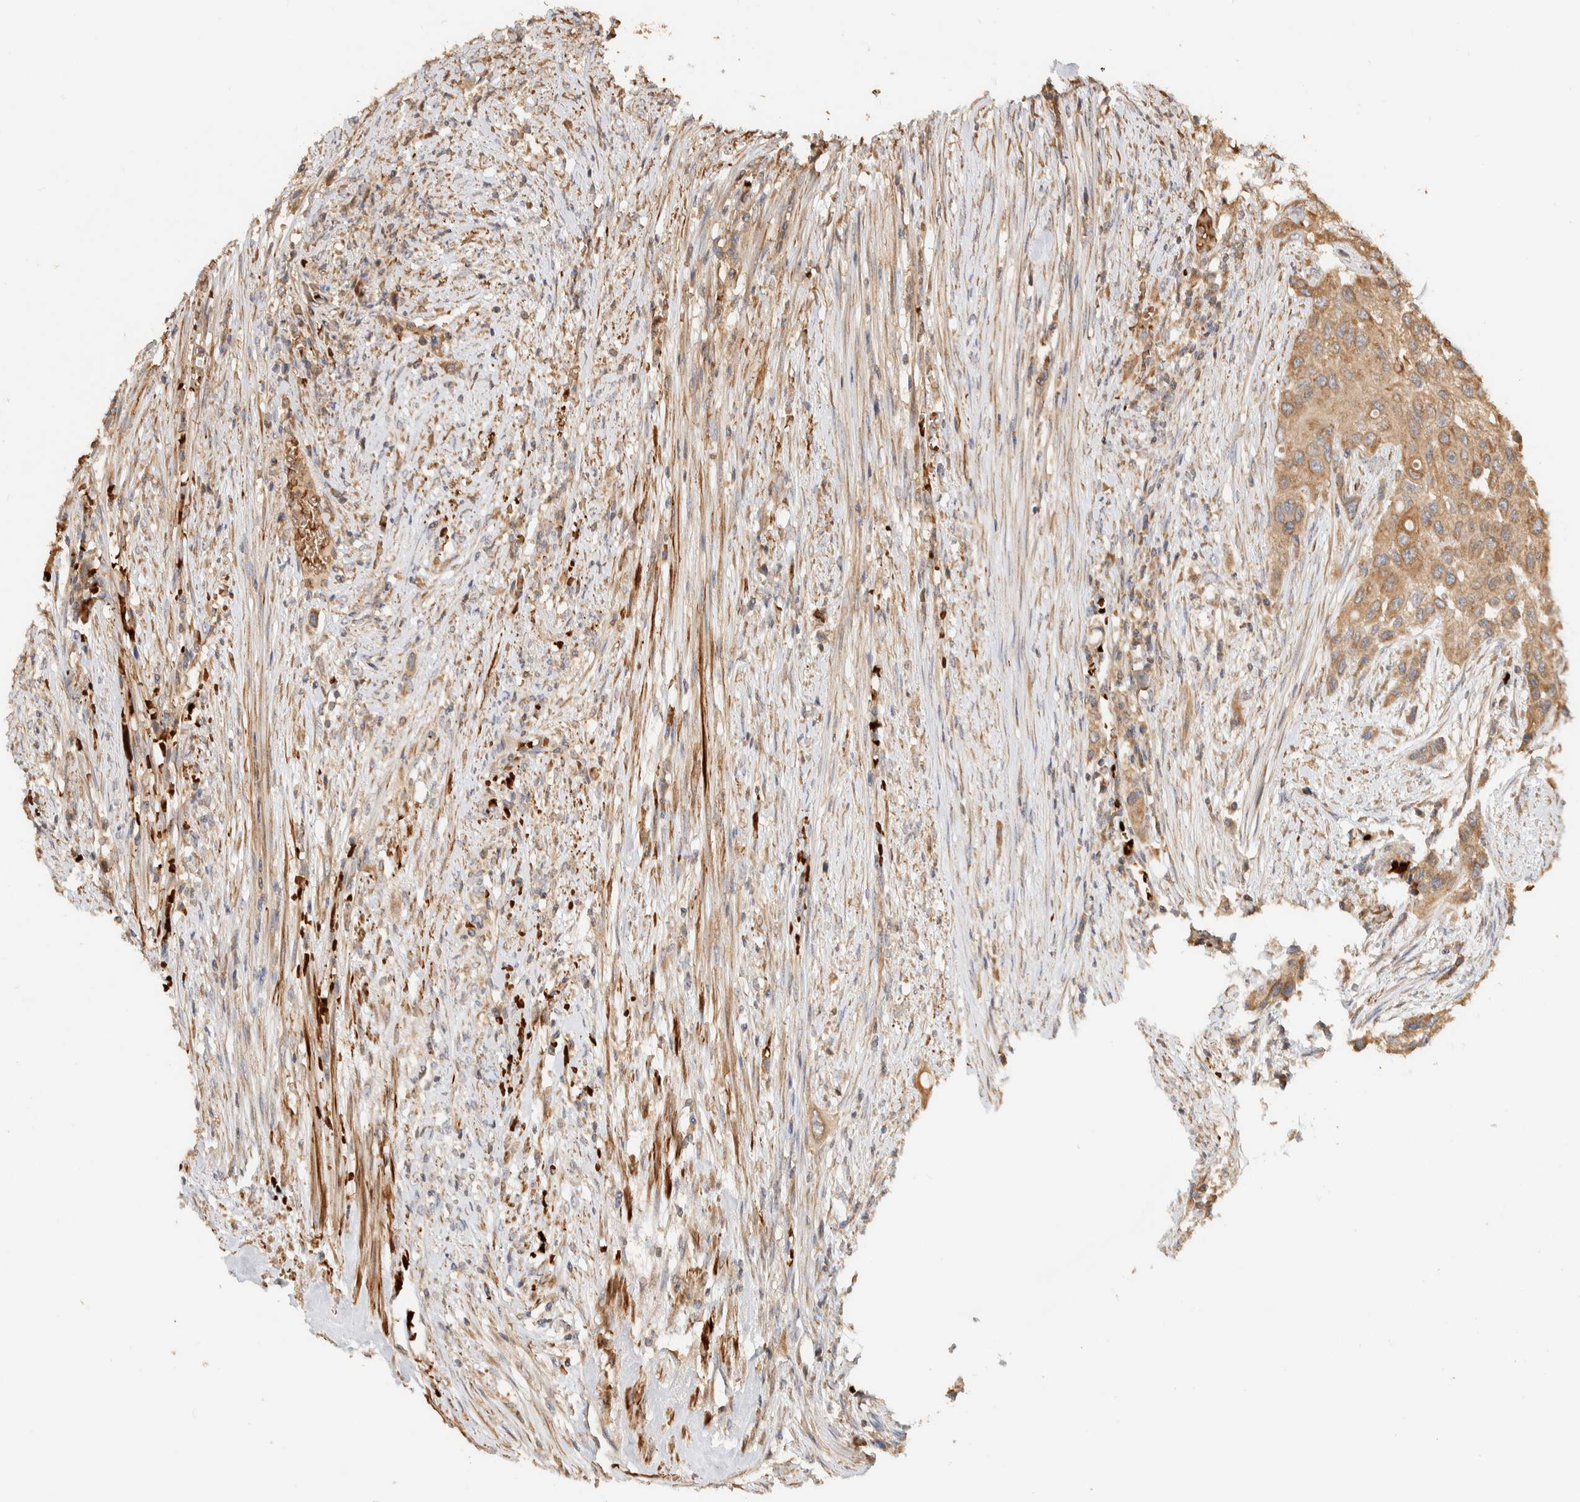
{"staining": {"intensity": "moderate", "quantity": ">75%", "location": "cytoplasmic/membranous"}, "tissue": "urothelial cancer", "cell_type": "Tumor cells", "image_type": "cancer", "snomed": [{"axis": "morphology", "description": "Urothelial carcinoma, High grade"}, {"axis": "topography", "description": "Urinary bladder"}], "caption": "Moderate cytoplasmic/membranous staining is seen in about >75% of tumor cells in urothelial cancer.", "gene": "TTI2", "patient": {"sex": "female", "age": 56}}